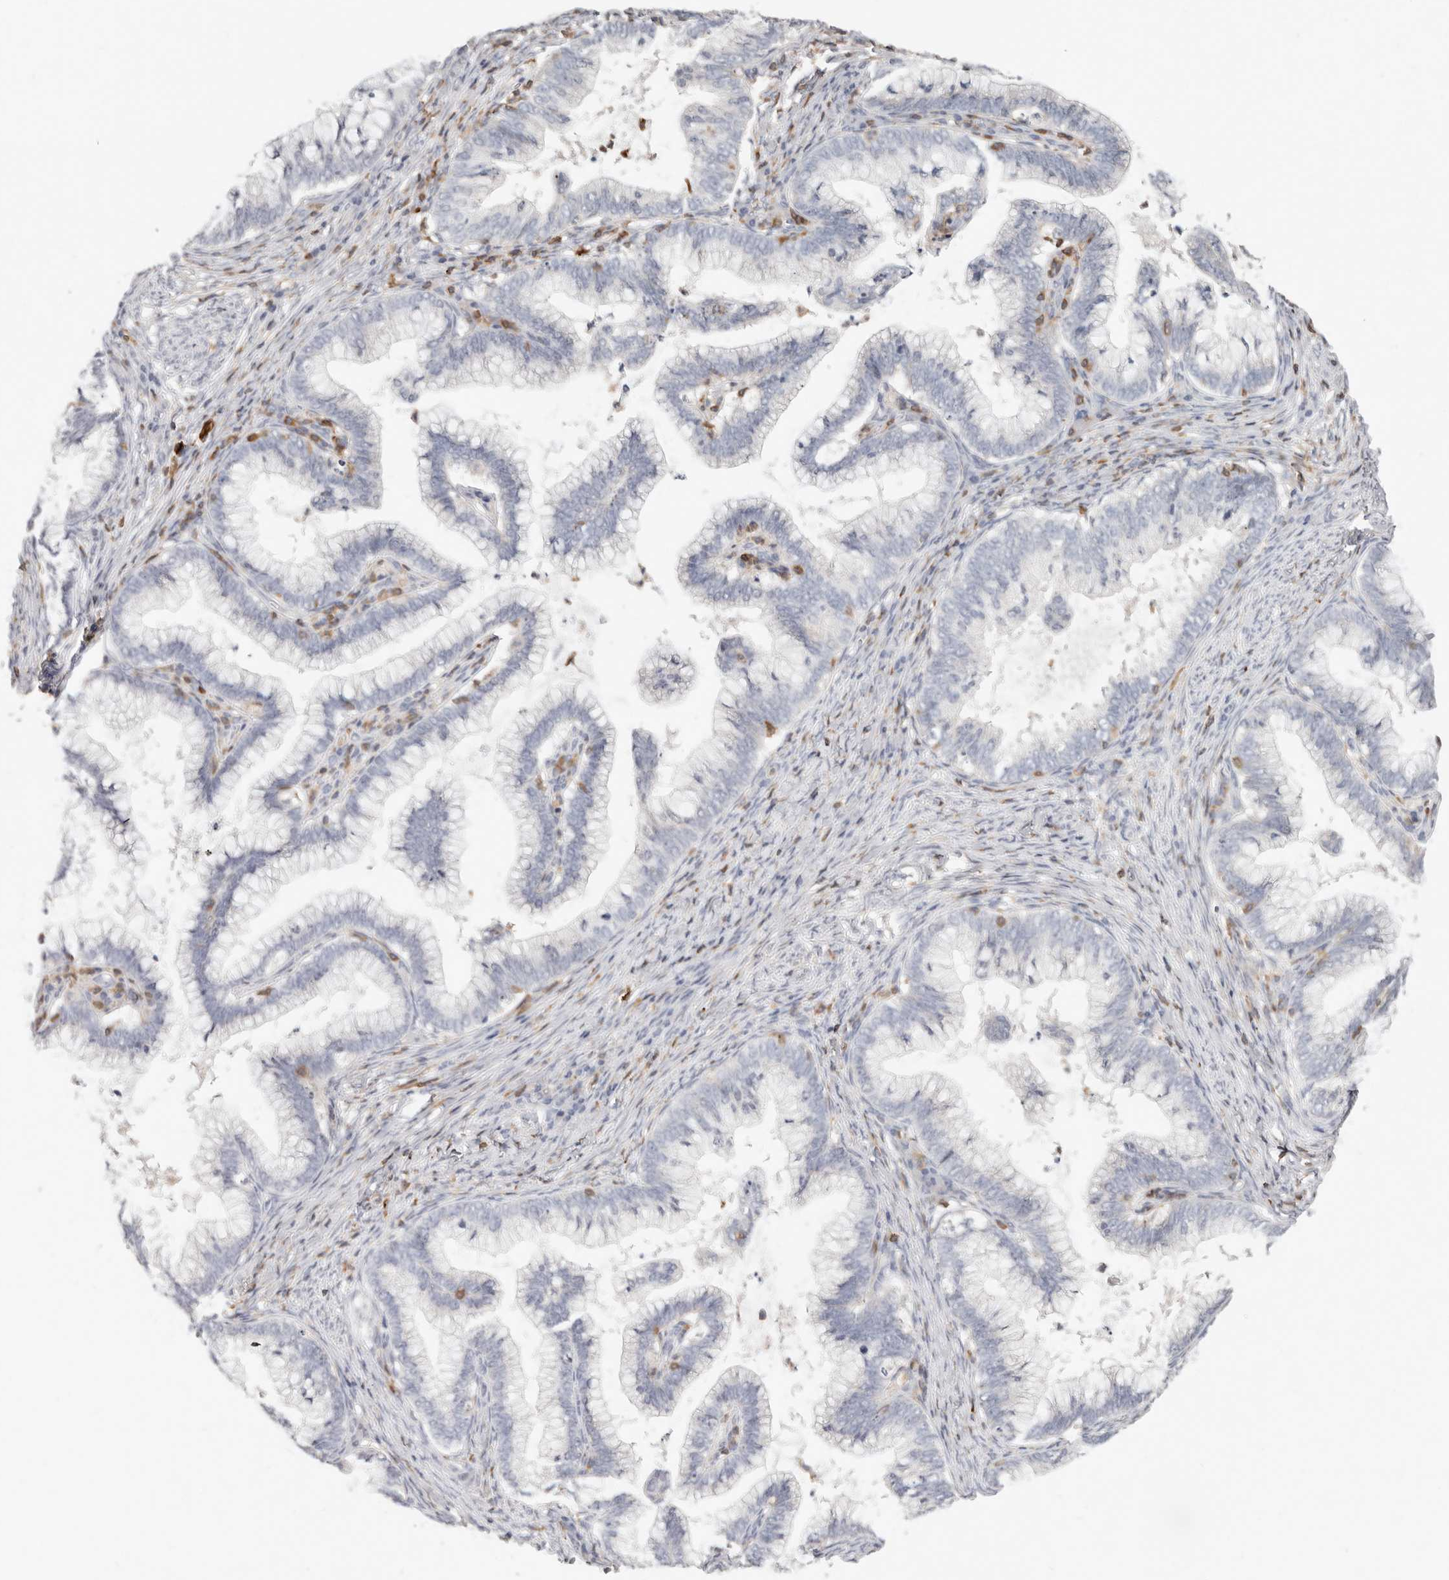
{"staining": {"intensity": "negative", "quantity": "none", "location": "none"}, "tissue": "cervical cancer", "cell_type": "Tumor cells", "image_type": "cancer", "snomed": [{"axis": "morphology", "description": "Adenocarcinoma, NOS"}, {"axis": "topography", "description": "Cervix"}], "caption": "This is a histopathology image of IHC staining of adenocarcinoma (cervical), which shows no staining in tumor cells. The staining was performed using DAB (3,3'-diaminobenzidine) to visualize the protein expression in brown, while the nuclei were stained in blue with hematoxylin (Magnification: 20x).", "gene": "TMEM63B", "patient": {"sex": "female", "age": 36}}